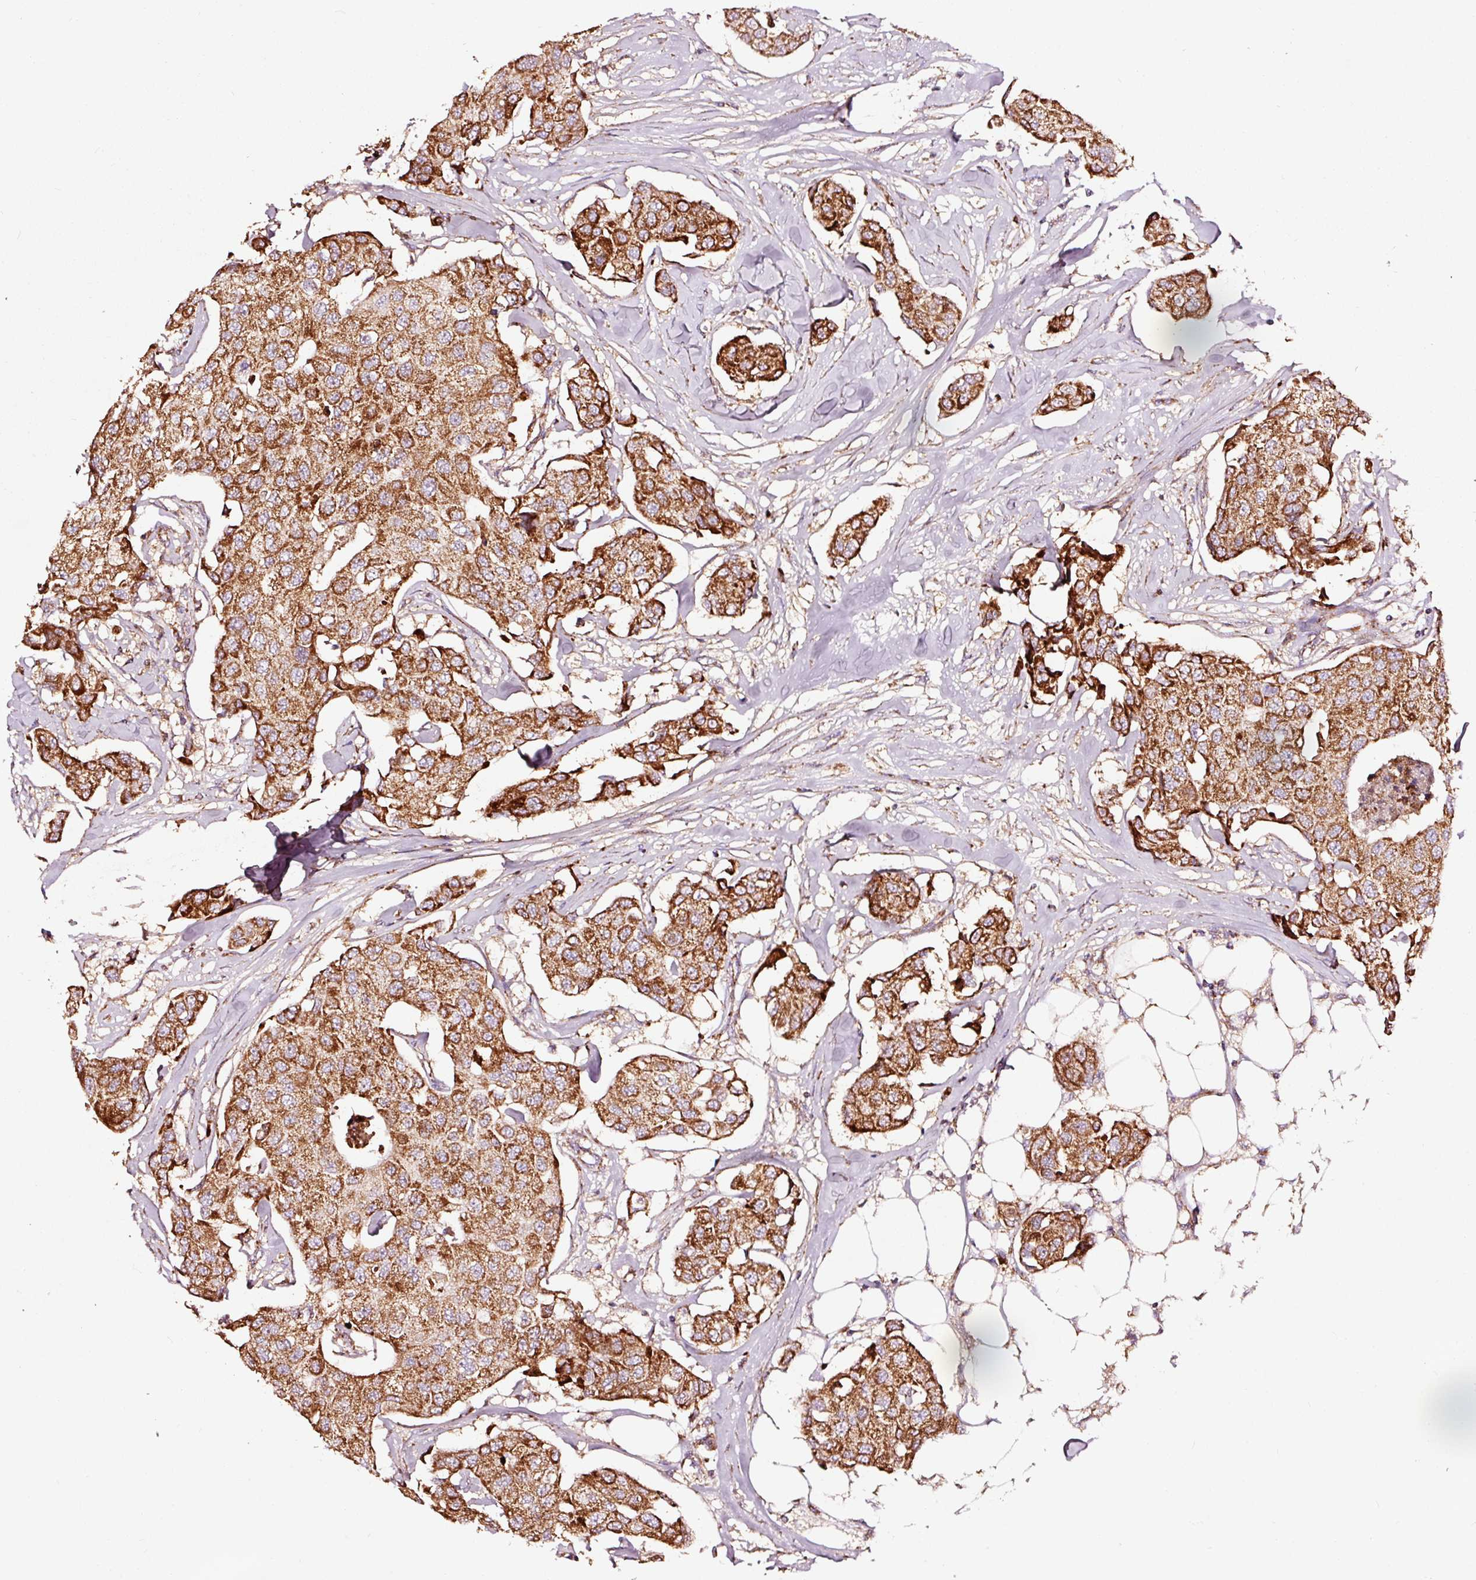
{"staining": {"intensity": "strong", "quantity": ">75%", "location": "cytoplasmic/membranous"}, "tissue": "breast cancer", "cell_type": "Tumor cells", "image_type": "cancer", "snomed": [{"axis": "morphology", "description": "Duct carcinoma"}, {"axis": "topography", "description": "Breast"}, {"axis": "topography", "description": "Lymph node"}], "caption": "IHC micrograph of neoplastic tissue: human breast cancer stained using immunohistochemistry (IHC) shows high levels of strong protein expression localized specifically in the cytoplasmic/membranous of tumor cells, appearing as a cytoplasmic/membranous brown color.", "gene": "TPM1", "patient": {"sex": "female", "age": 80}}